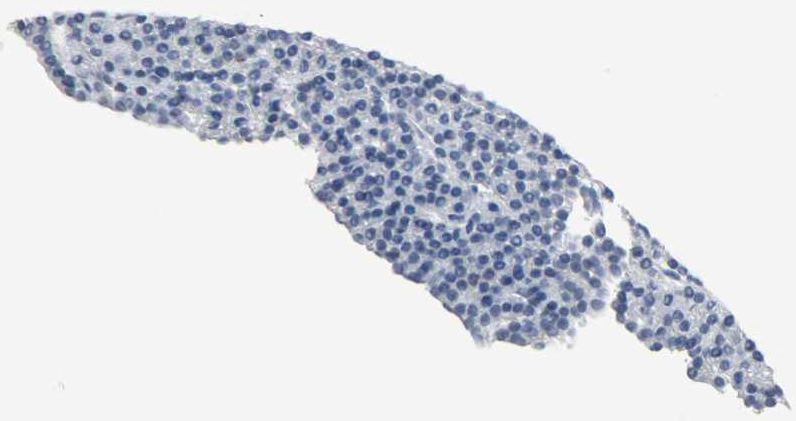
{"staining": {"intensity": "negative", "quantity": "none", "location": "none"}, "tissue": "parathyroid gland", "cell_type": "Glandular cells", "image_type": "normal", "snomed": [{"axis": "morphology", "description": "Normal tissue, NOS"}, {"axis": "topography", "description": "Parathyroid gland"}], "caption": "This is a histopathology image of immunohistochemistry (IHC) staining of normal parathyroid gland, which shows no expression in glandular cells. (Immunohistochemistry (ihc), brightfield microscopy, high magnification).", "gene": "HELLS", "patient": {"sex": "female", "age": 45}}